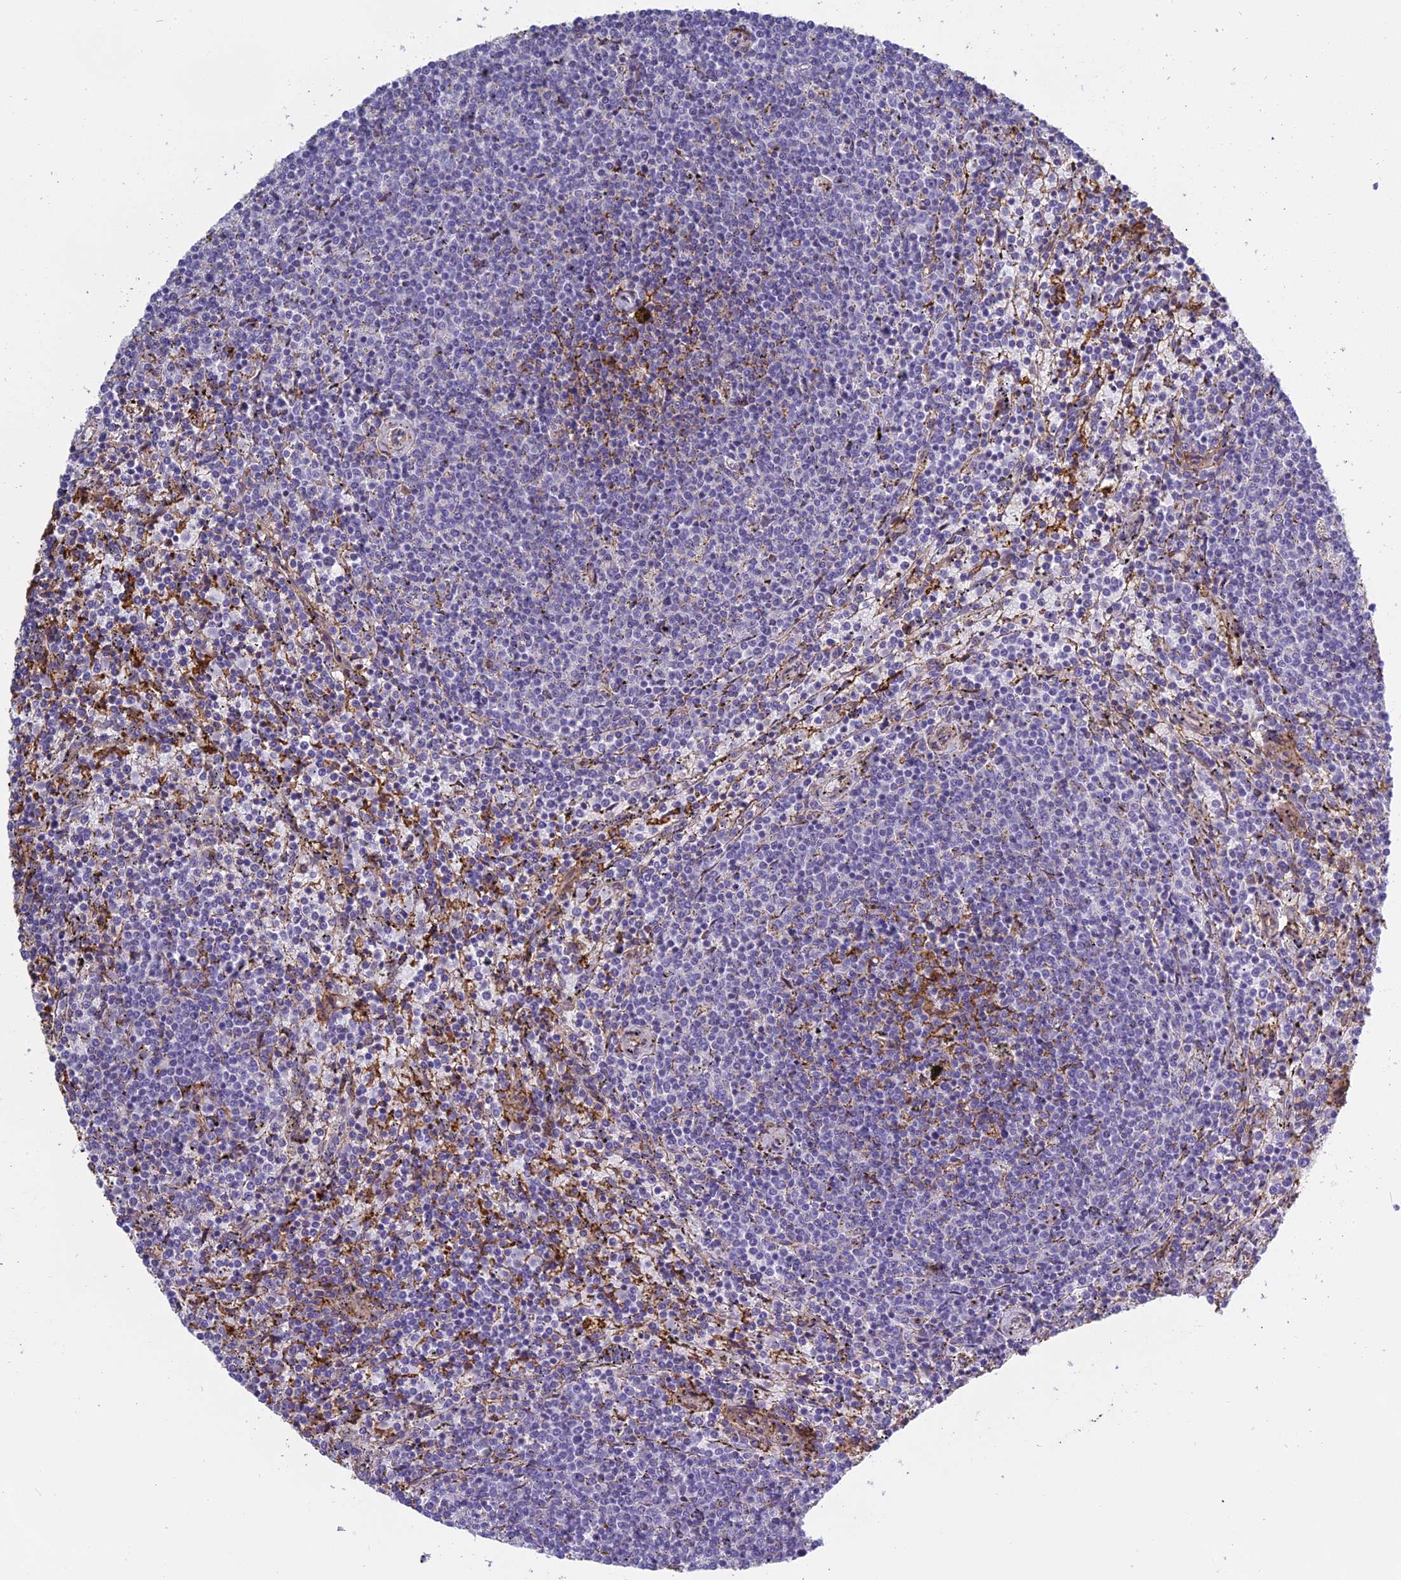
{"staining": {"intensity": "negative", "quantity": "none", "location": "none"}, "tissue": "lymphoma", "cell_type": "Tumor cells", "image_type": "cancer", "snomed": [{"axis": "morphology", "description": "Malignant lymphoma, non-Hodgkin's type, Low grade"}, {"axis": "topography", "description": "Spleen"}], "caption": "IHC image of neoplastic tissue: human malignant lymphoma, non-Hodgkin's type (low-grade) stained with DAB reveals no significant protein expression in tumor cells.", "gene": "TMEM255B", "patient": {"sex": "female", "age": 50}}